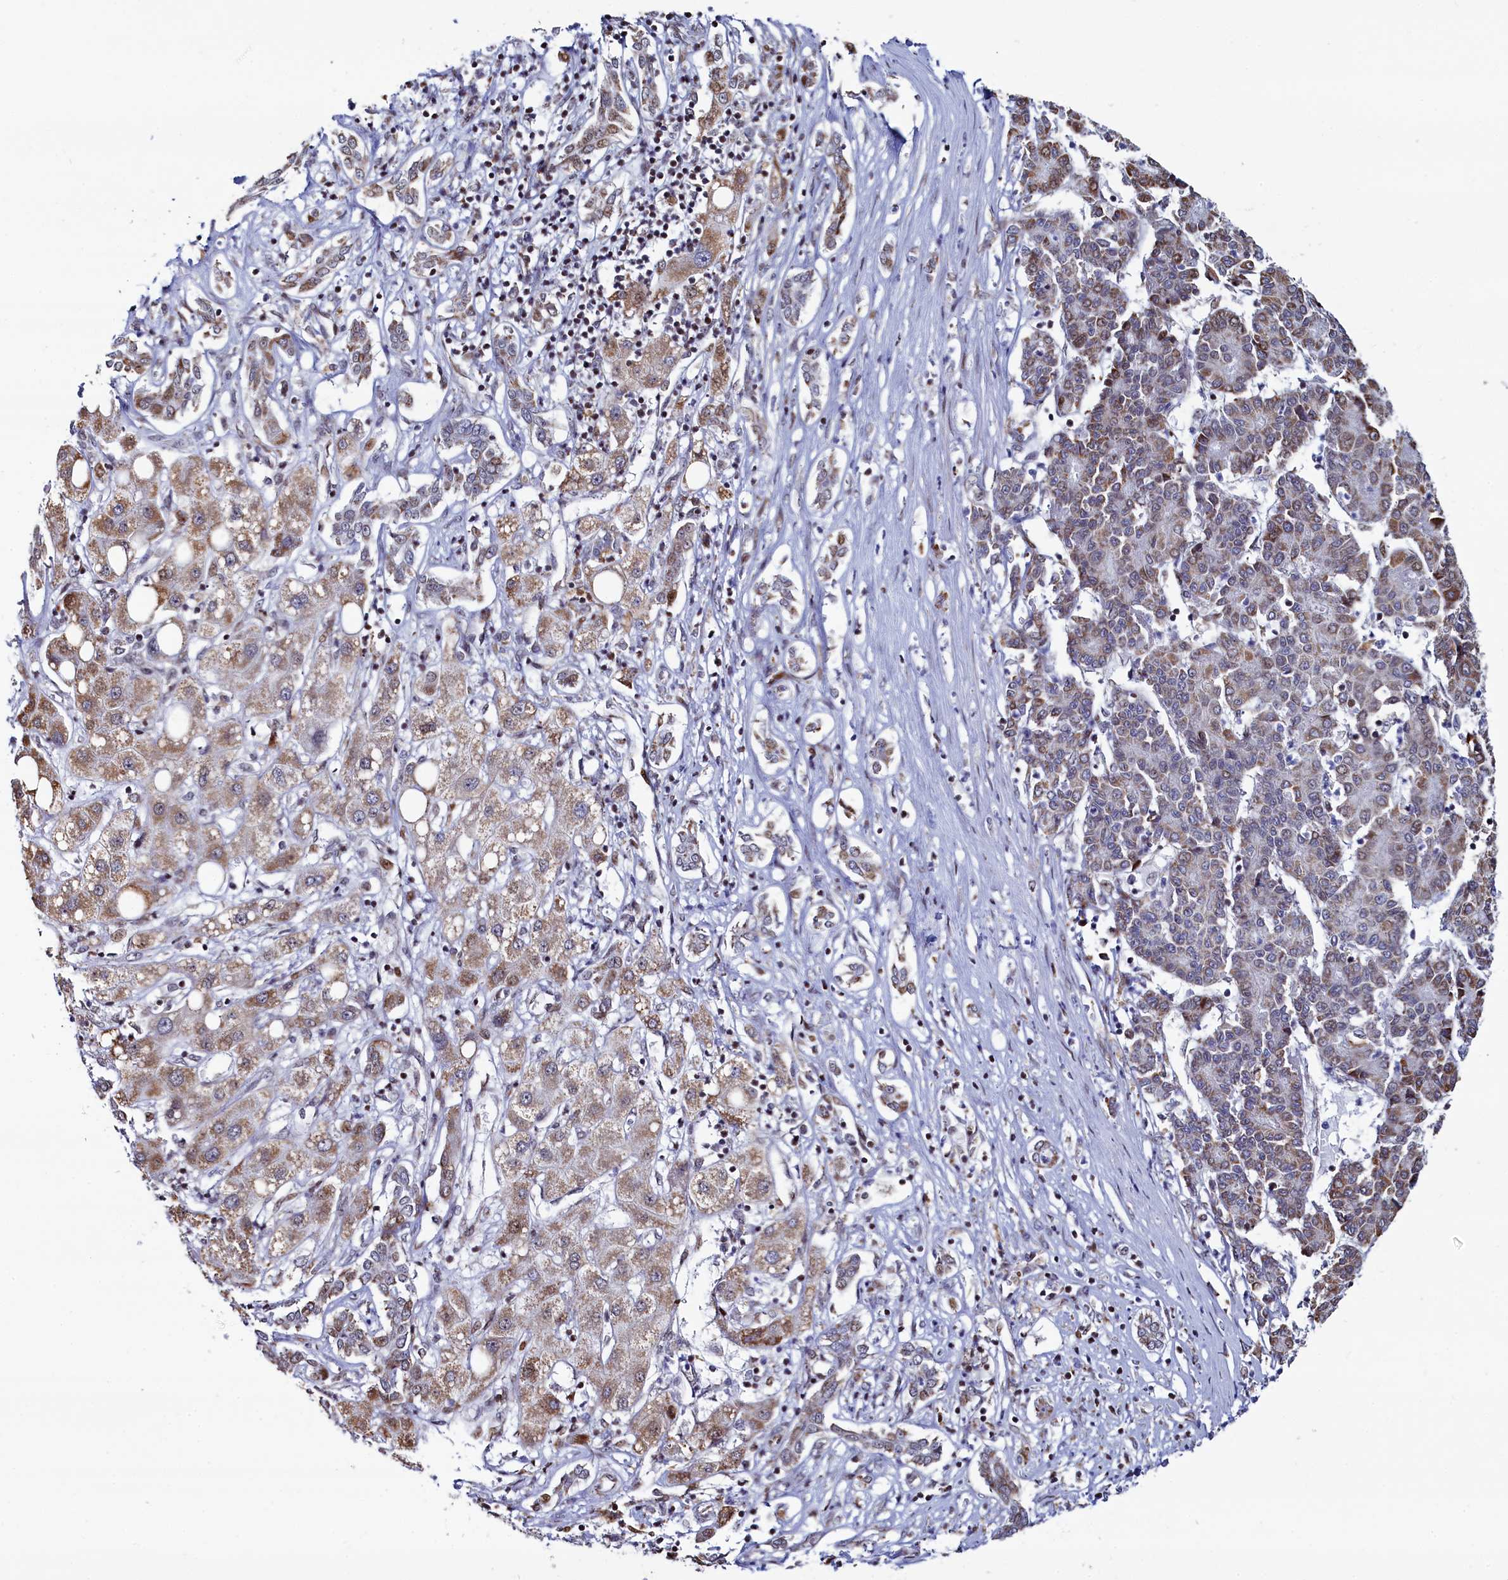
{"staining": {"intensity": "moderate", "quantity": ">75%", "location": "cytoplasmic/membranous"}, "tissue": "liver cancer", "cell_type": "Tumor cells", "image_type": "cancer", "snomed": [{"axis": "morphology", "description": "Carcinoma, Hepatocellular, NOS"}, {"axis": "topography", "description": "Liver"}], "caption": "Moderate cytoplasmic/membranous expression for a protein is identified in about >75% of tumor cells of liver cancer (hepatocellular carcinoma) using IHC.", "gene": "HDGFL3", "patient": {"sex": "male", "age": 65}}